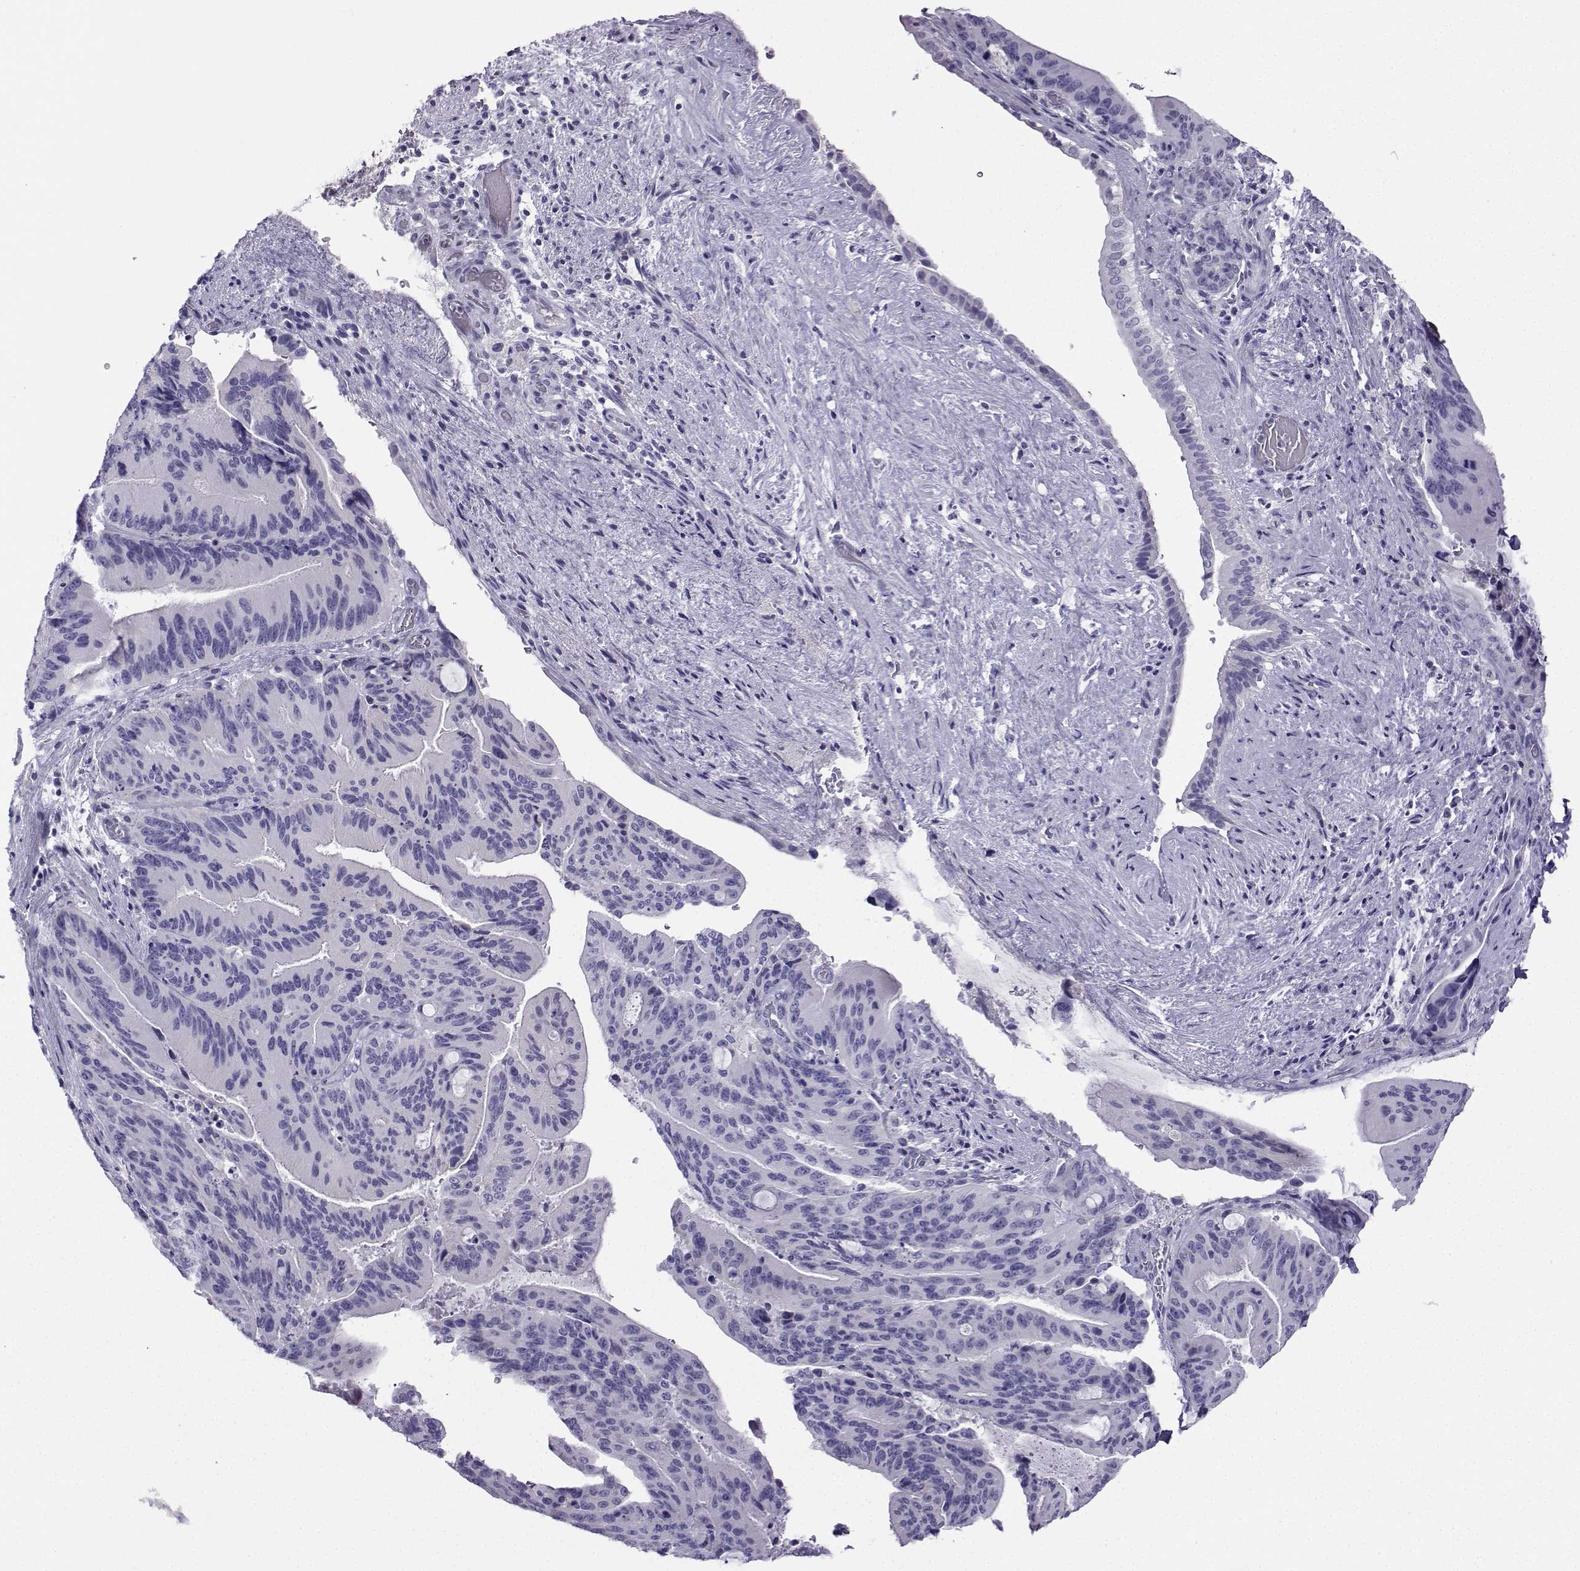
{"staining": {"intensity": "negative", "quantity": "none", "location": "none"}, "tissue": "liver cancer", "cell_type": "Tumor cells", "image_type": "cancer", "snomed": [{"axis": "morphology", "description": "Cholangiocarcinoma"}, {"axis": "topography", "description": "Liver"}], "caption": "Human cholangiocarcinoma (liver) stained for a protein using immunohistochemistry displays no positivity in tumor cells.", "gene": "FBXO24", "patient": {"sex": "female", "age": 73}}